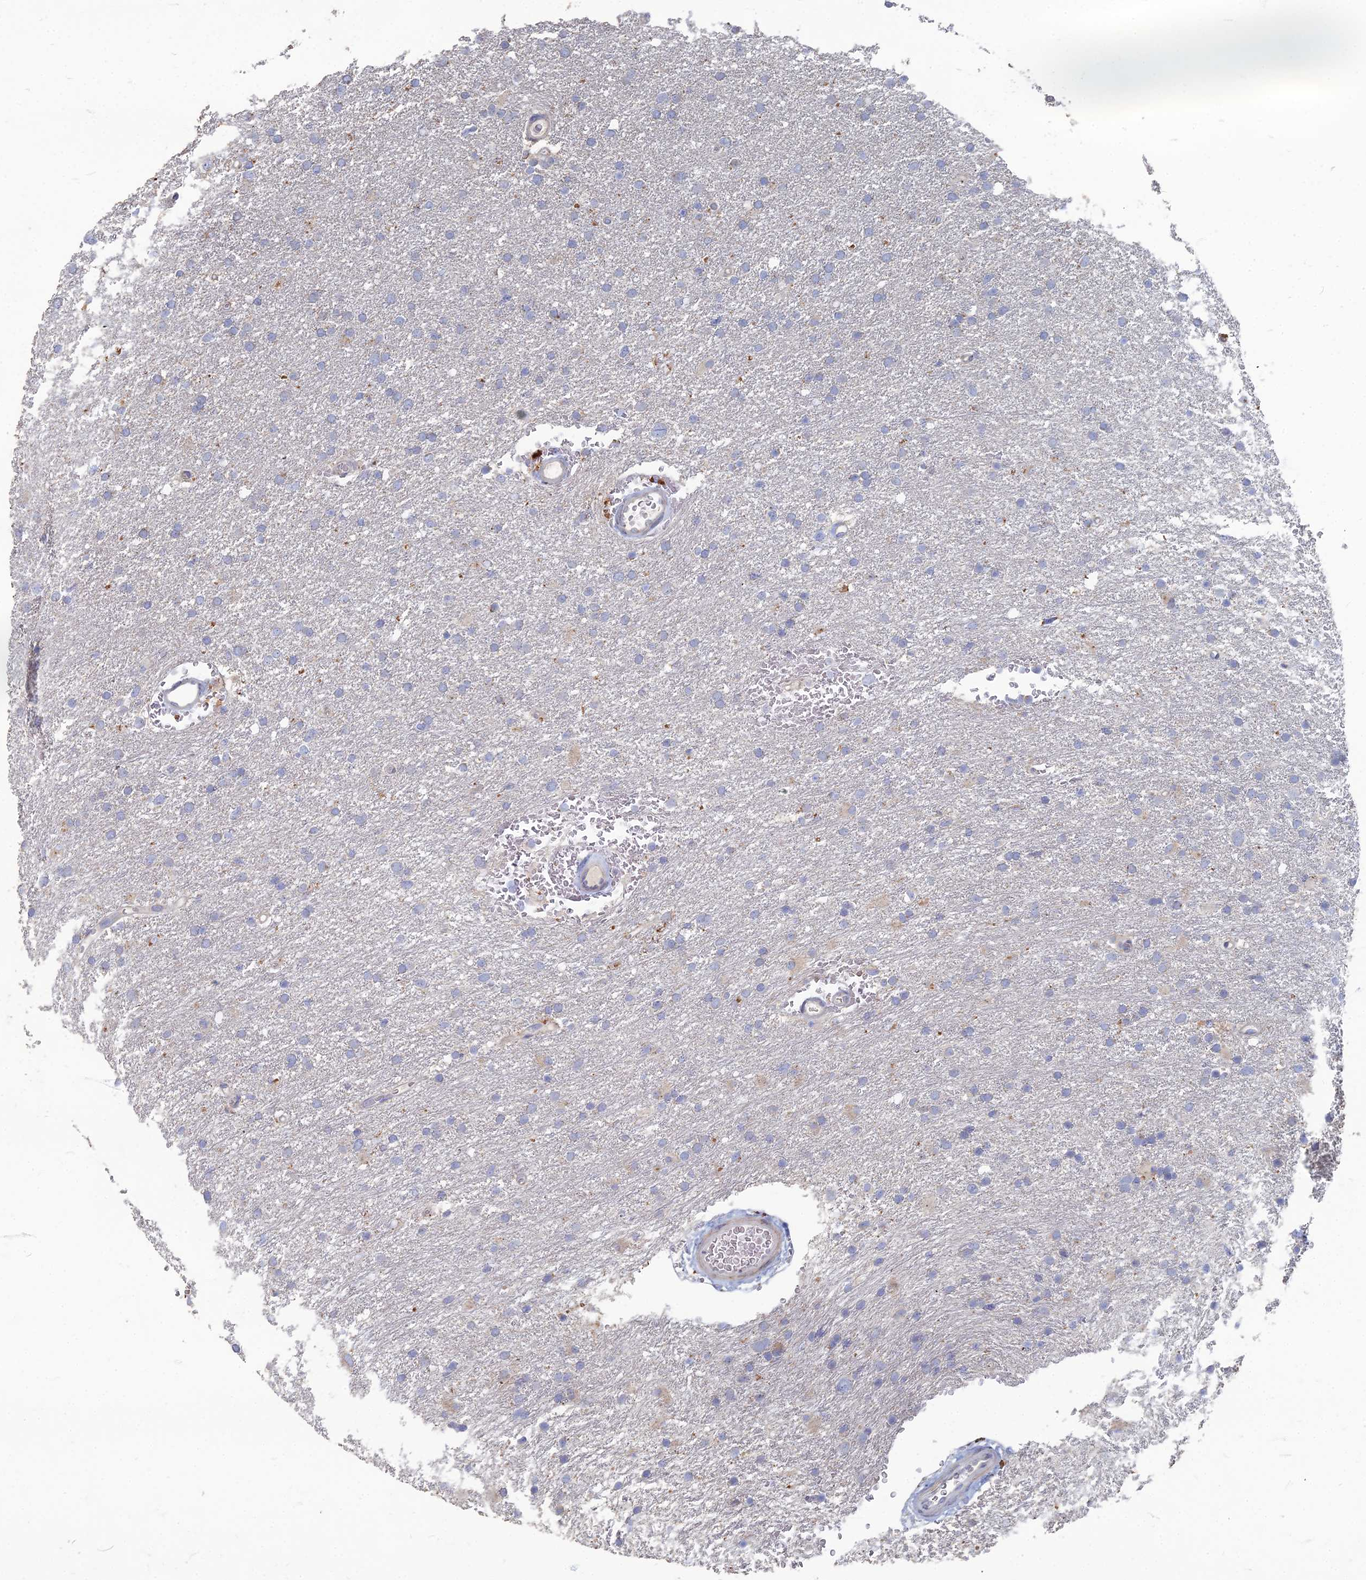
{"staining": {"intensity": "negative", "quantity": "none", "location": "none"}, "tissue": "glioma", "cell_type": "Tumor cells", "image_type": "cancer", "snomed": [{"axis": "morphology", "description": "Glioma, malignant, High grade"}, {"axis": "topography", "description": "Cerebral cortex"}], "caption": "This is an immunohistochemistry (IHC) image of glioma. There is no positivity in tumor cells.", "gene": "TMEM128", "patient": {"sex": "female", "age": 36}}